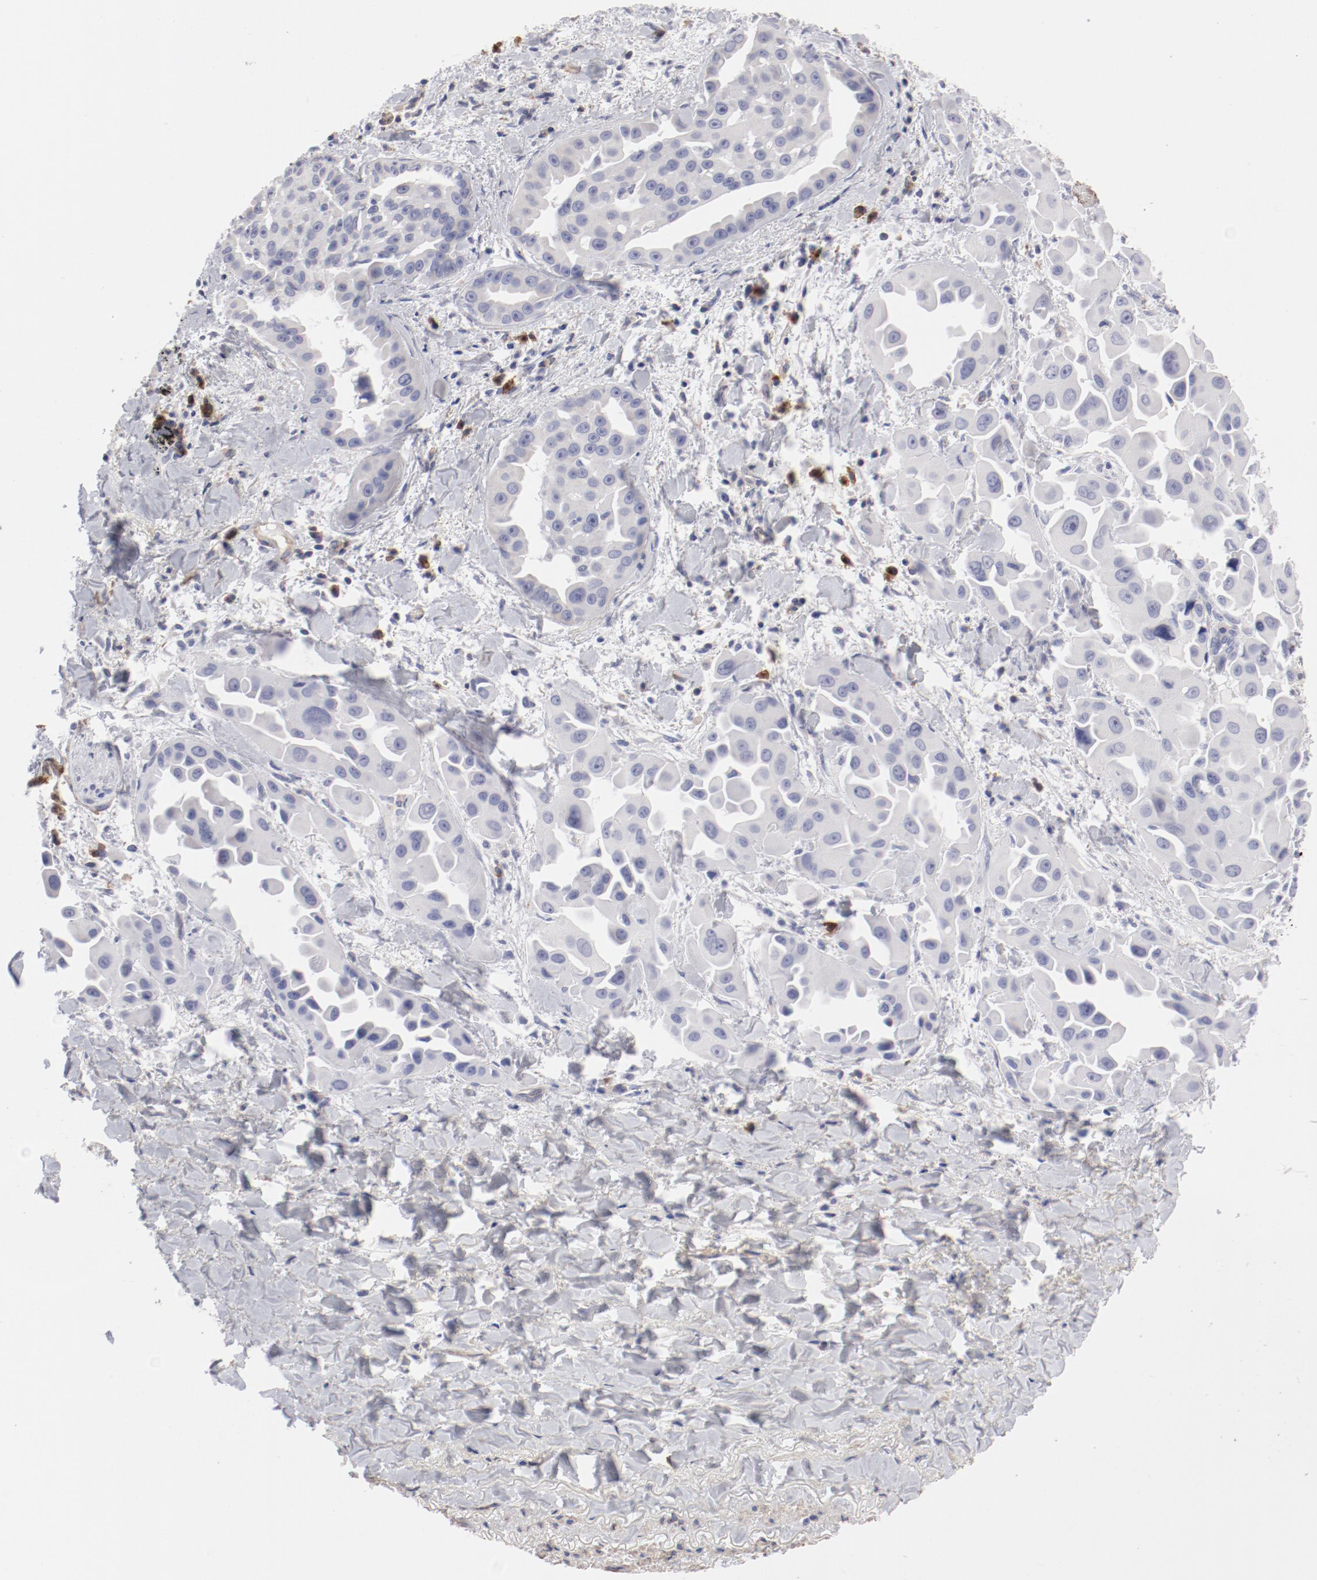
{"staining": {"intensity": "negative", "quantity": "none", "location": "none"}, "tissue": "lung cancer", "cell_type": "Tumor cells", "image_type": "cancer", "snomed": [{"axis": "morphology", "description": "Normal tissue, NOS"}, {"axis": "morphology", "description": "Adenocarcinoma, NOS"}, {"axis": "topography", "description": "Bronchus"}], "caption": "High magnification brightfield microscopy of lung adenocarcinoma stained with DAB (3,3'-diaminobenzidine) (brown) and counterstained with hematoxylin (blue): tumor cells show no significant staining.", "gene": "LAX1", "patient": {"sex": "male", "age": 68}}